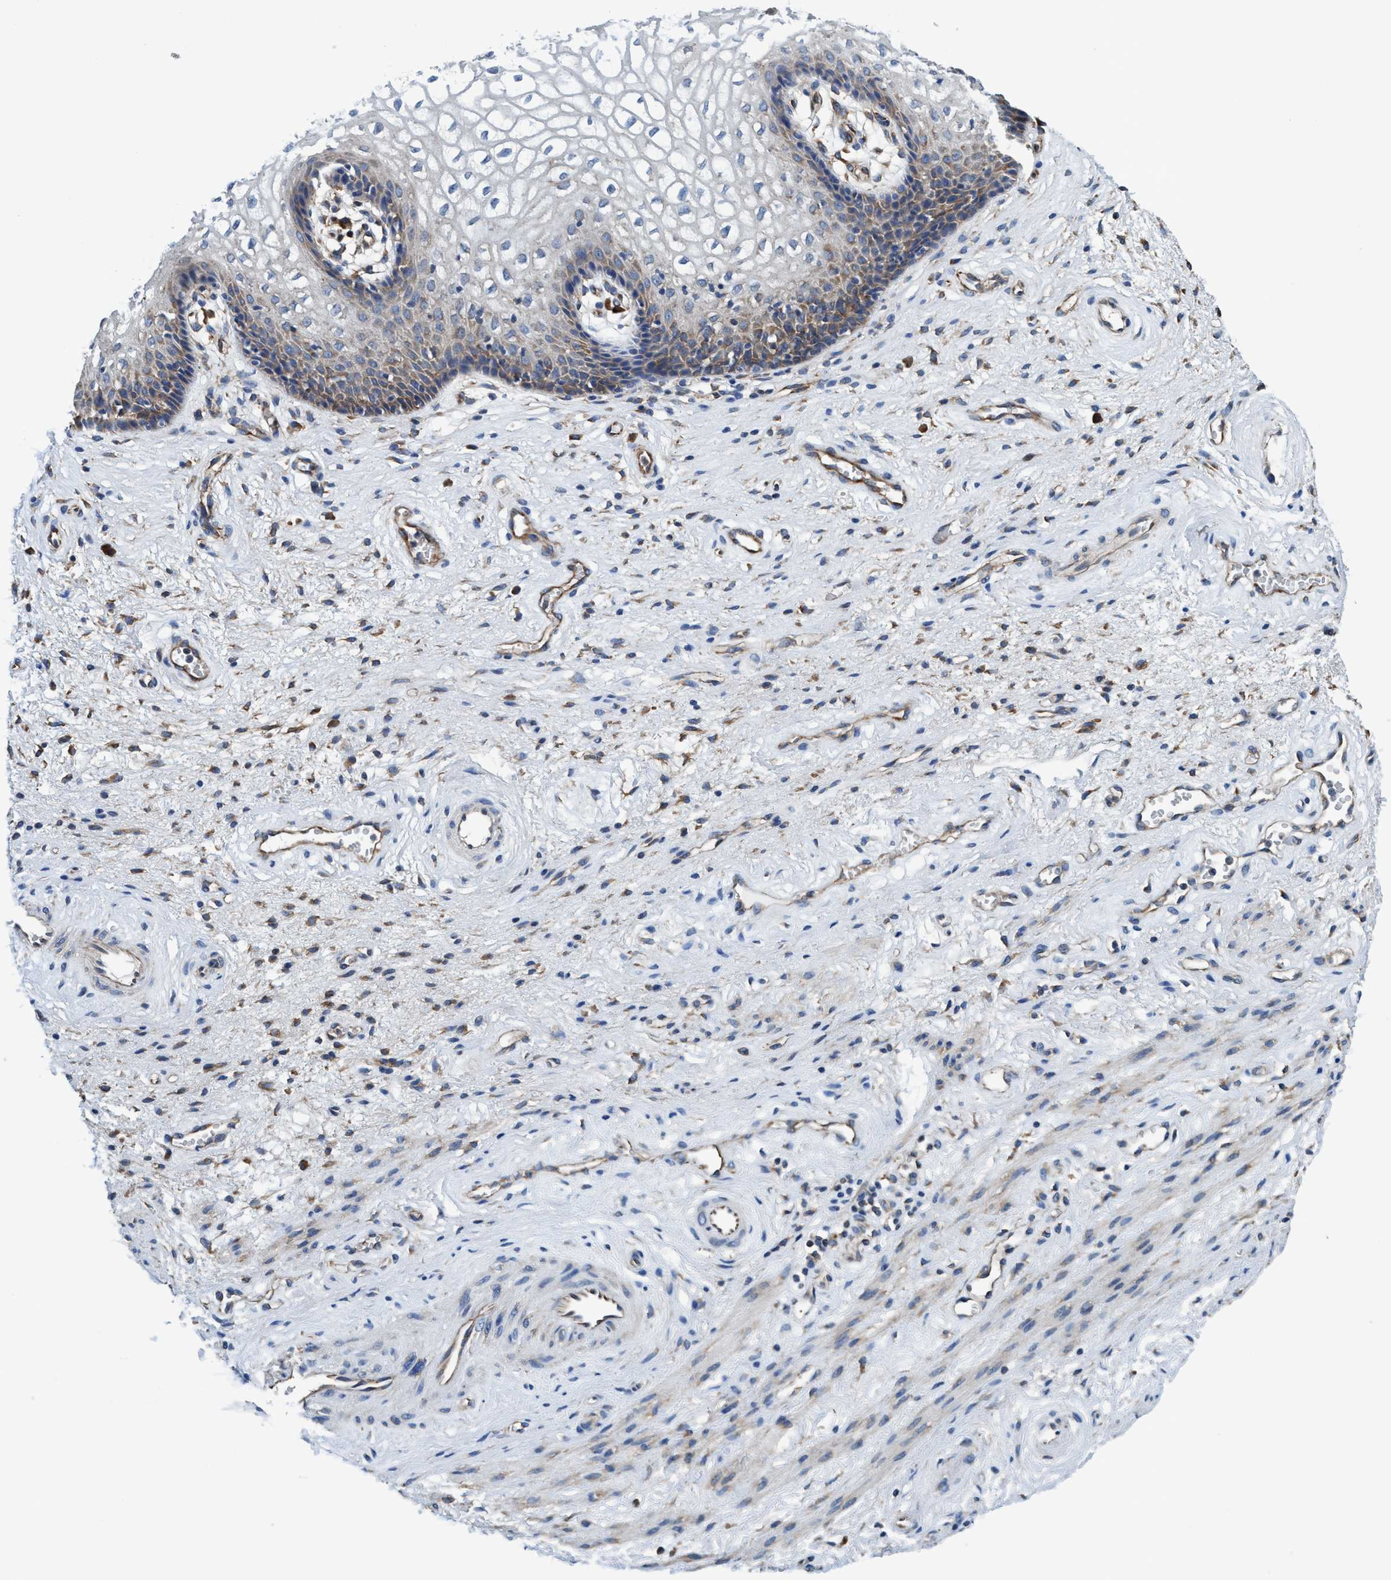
{"staining": {"intensity": "weak", "quantity": "<25%", "location": "cytoplasmic/membranous"}, "tissue": "vagina", "cell_type": "Squamous epithelial cells", "image_type": "normal", "snomed": [{"axis": "morphology", "description": "Normal tissue, NOS"}, {"axis": "topography", "description": "Vagina"}], "caption": "IHC image of benign vagina: vagina stained with DAB reveals no significant protein staining in squamous epithelial cells. Brightfield microscopy of immunohistochemistry (IHC) stained with DAB (3,3'-diaminobenzidine) (brown) and hematoxylin (blue), captured at high magnification.", "gene": "ENDOG", "patient": {"sex": "female", "age": 34}}